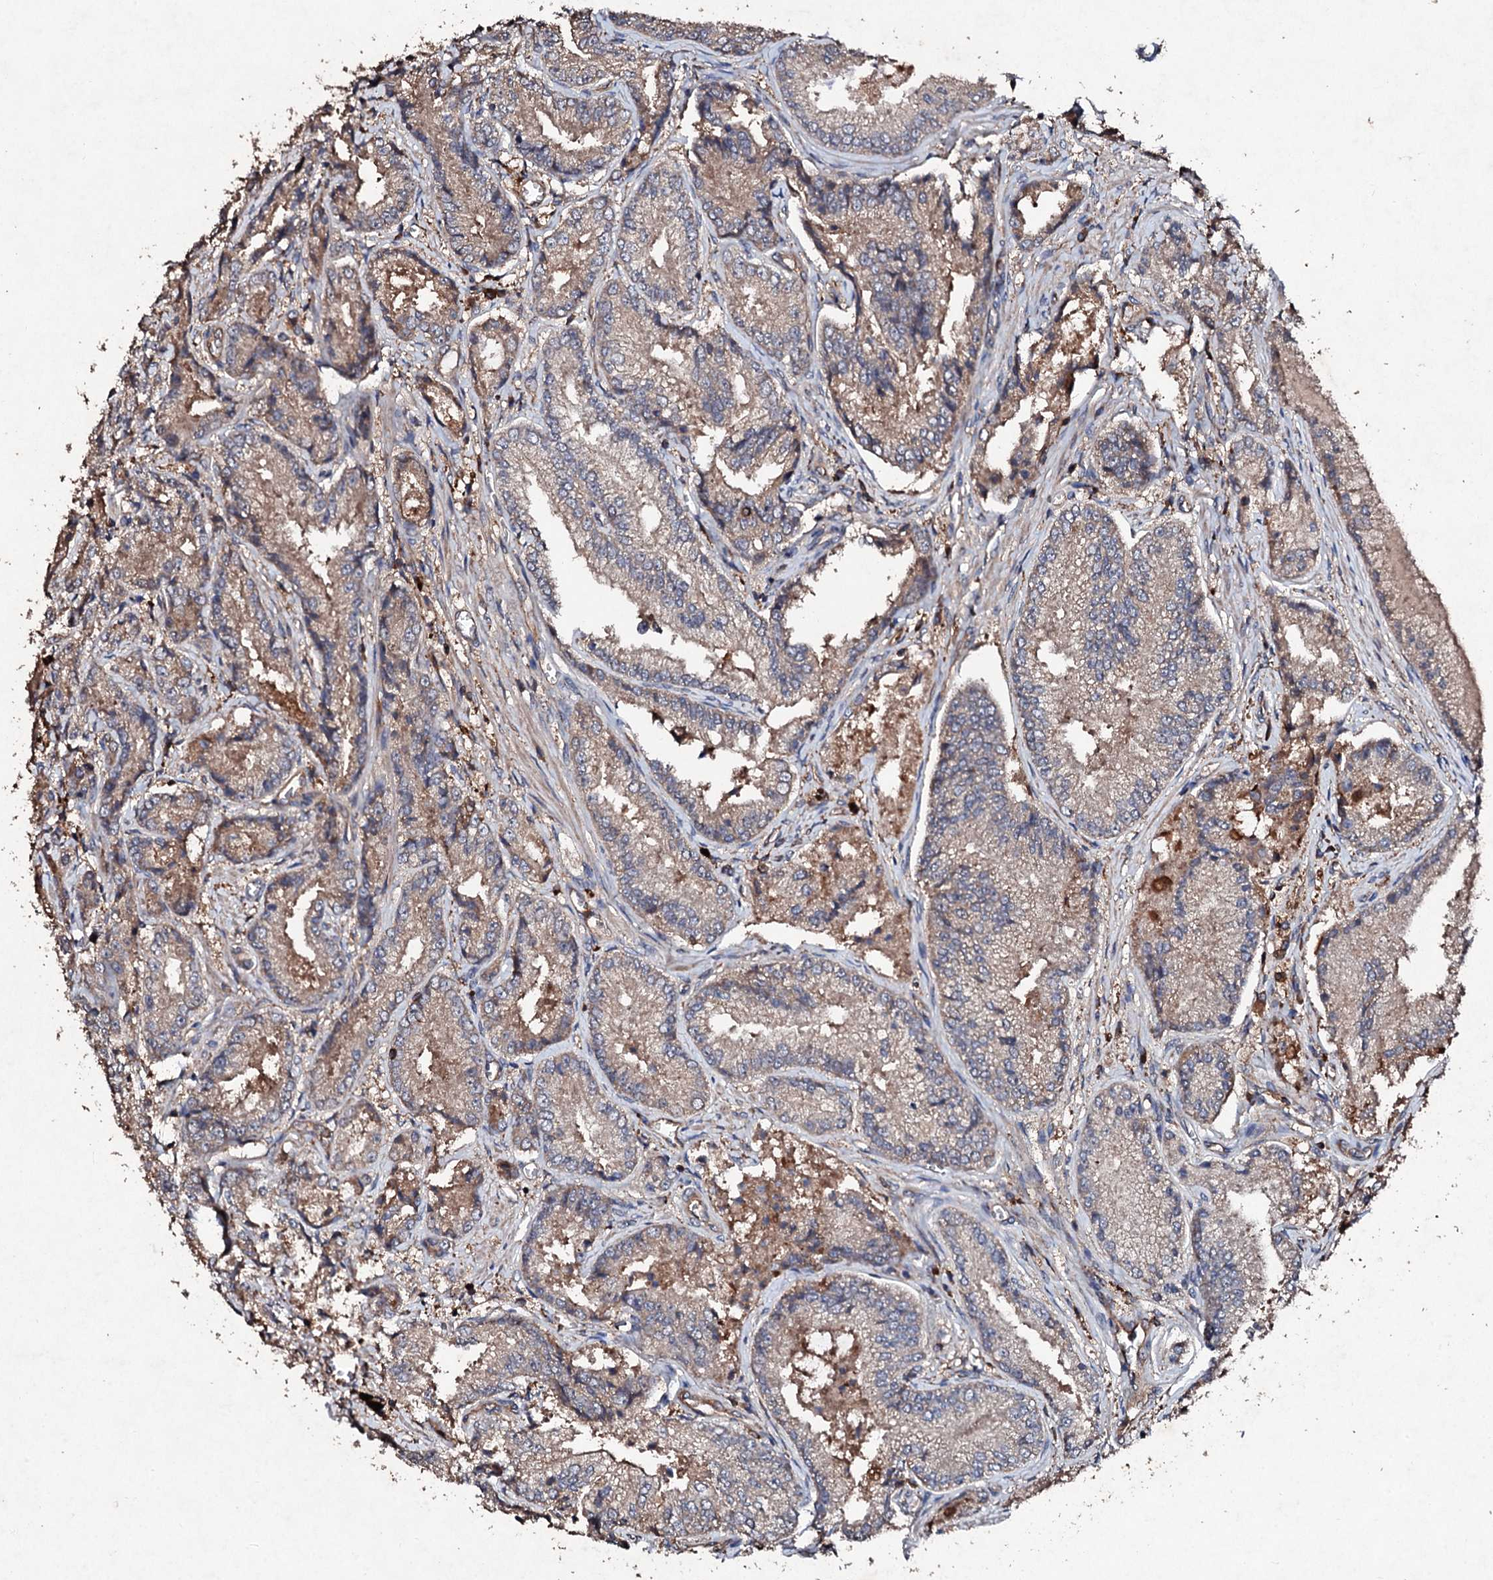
{"staining": {"intensity": "weak", "quantity": ">75%", "location": "cytoplasmic/membranous"}, "tissue": "prostate cancer", "cell_type": "Tumor cells", "image_type": "cancer", "snomed": [{"axis": "morphology", "description": "Adenocarcinoma, High grade"}, {"axis": "topography", "description": "Prostate"}], "caption": "A micrograph of human prostate cancer stained for a protein displays weak cytoplasmic/membranous brown staining in tumor cells.", "gene": "KERA", "patient": {"sex": "male", "age": 72}}